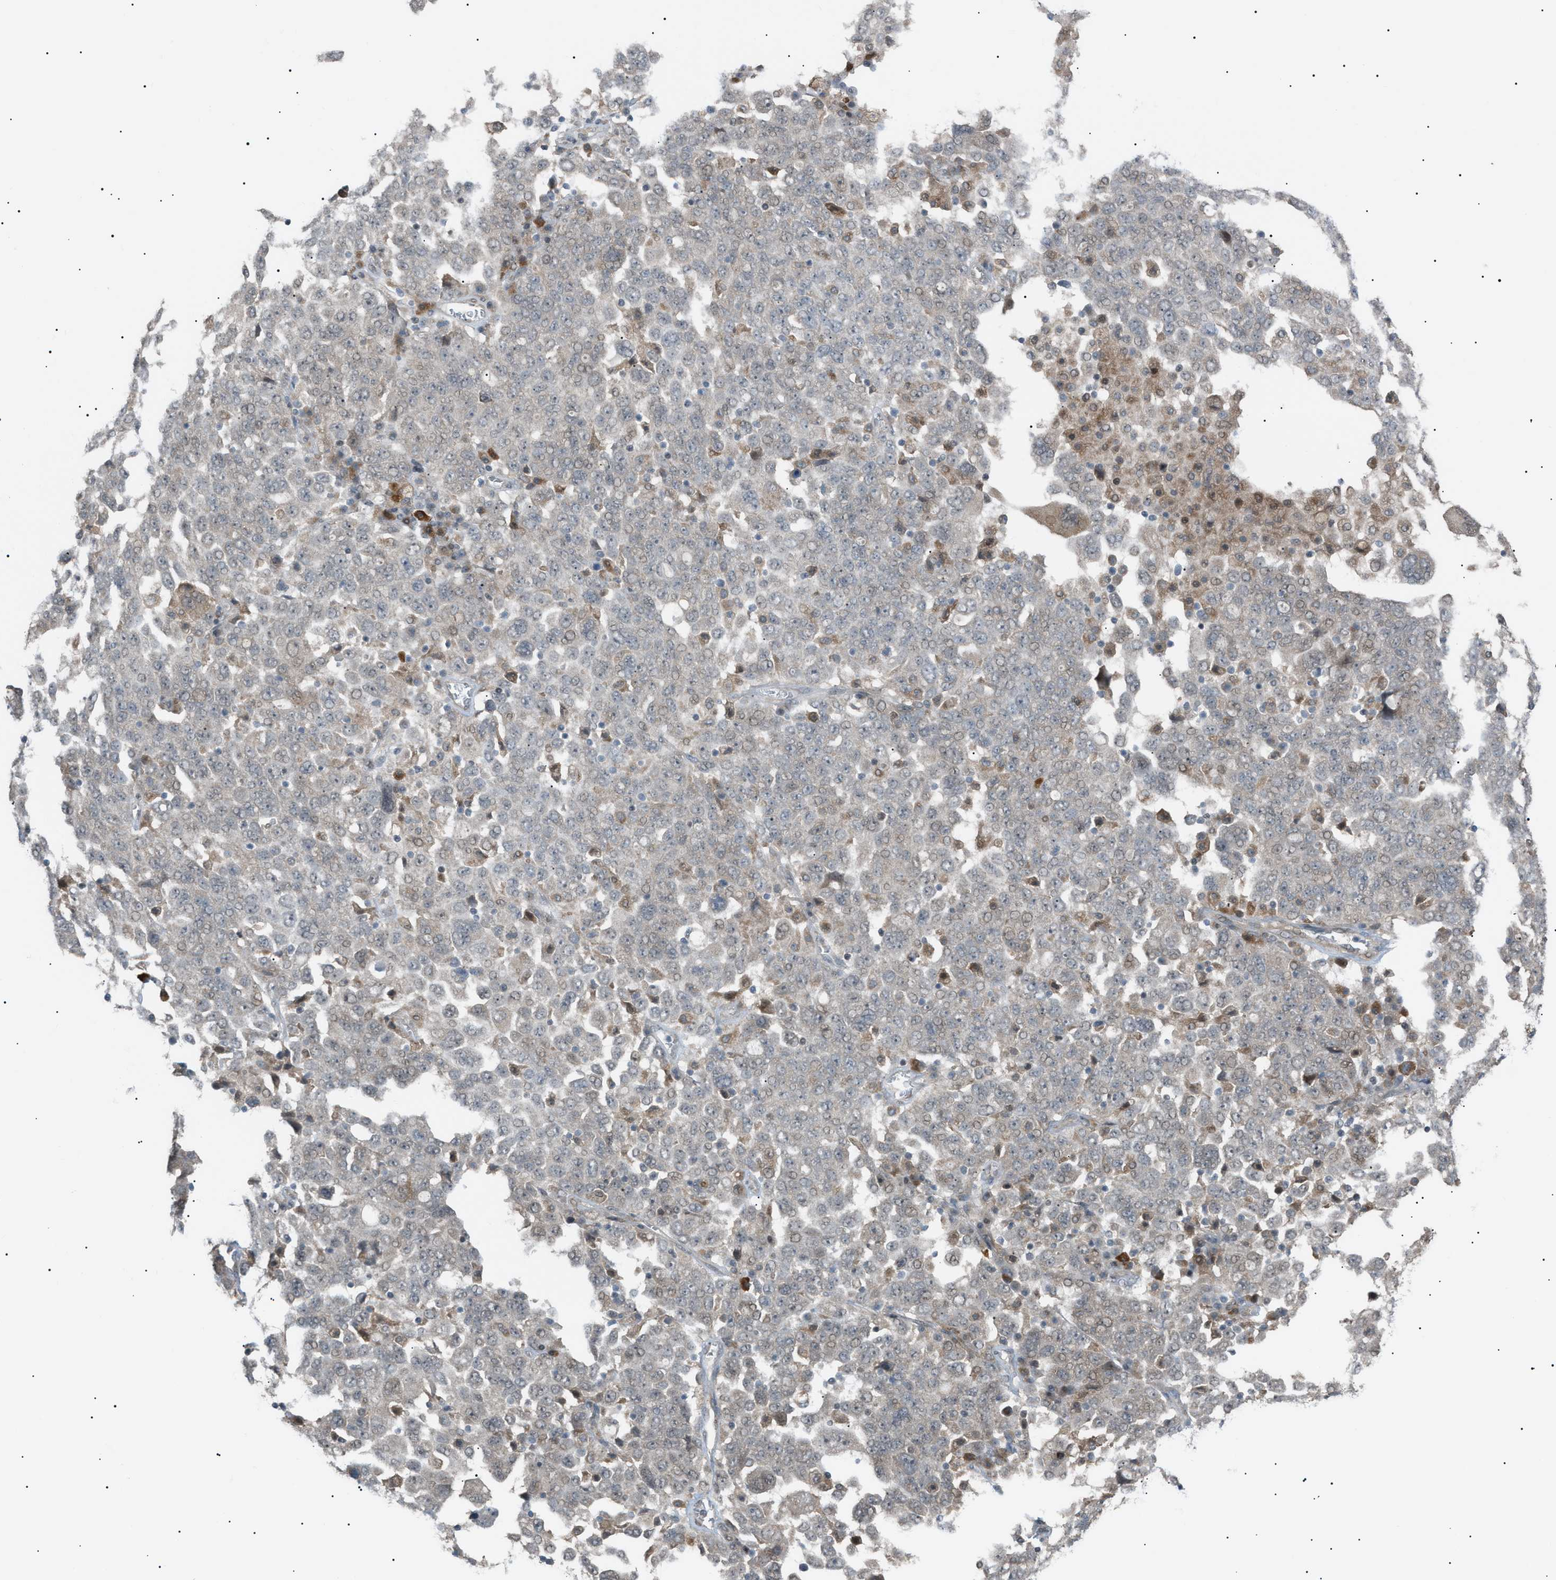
{"staining": {"intensity": "weak", "quantity": ">75%", "location": "cytoplasmic/membranous"}, "tissue": "ovarian cancer", "cell_type": "Tumor cells", "image_type": "cancer", "snomed": [{"axis": "morphology", "description": "Carcinoma, endometroid"}, {"axis": "topography", "description": "Ovary"}], "caption": "Ovarian cancer was stained to show a protein in brown. There is low levels of weak cytoplasmic/membranous positivity in approximately >75% of tumor cells. (DAB IHC, brown staining for protein, blue staining for nuclei).", "gene": "LPIN2", "patient": {"sex": "female", "age": 62}}